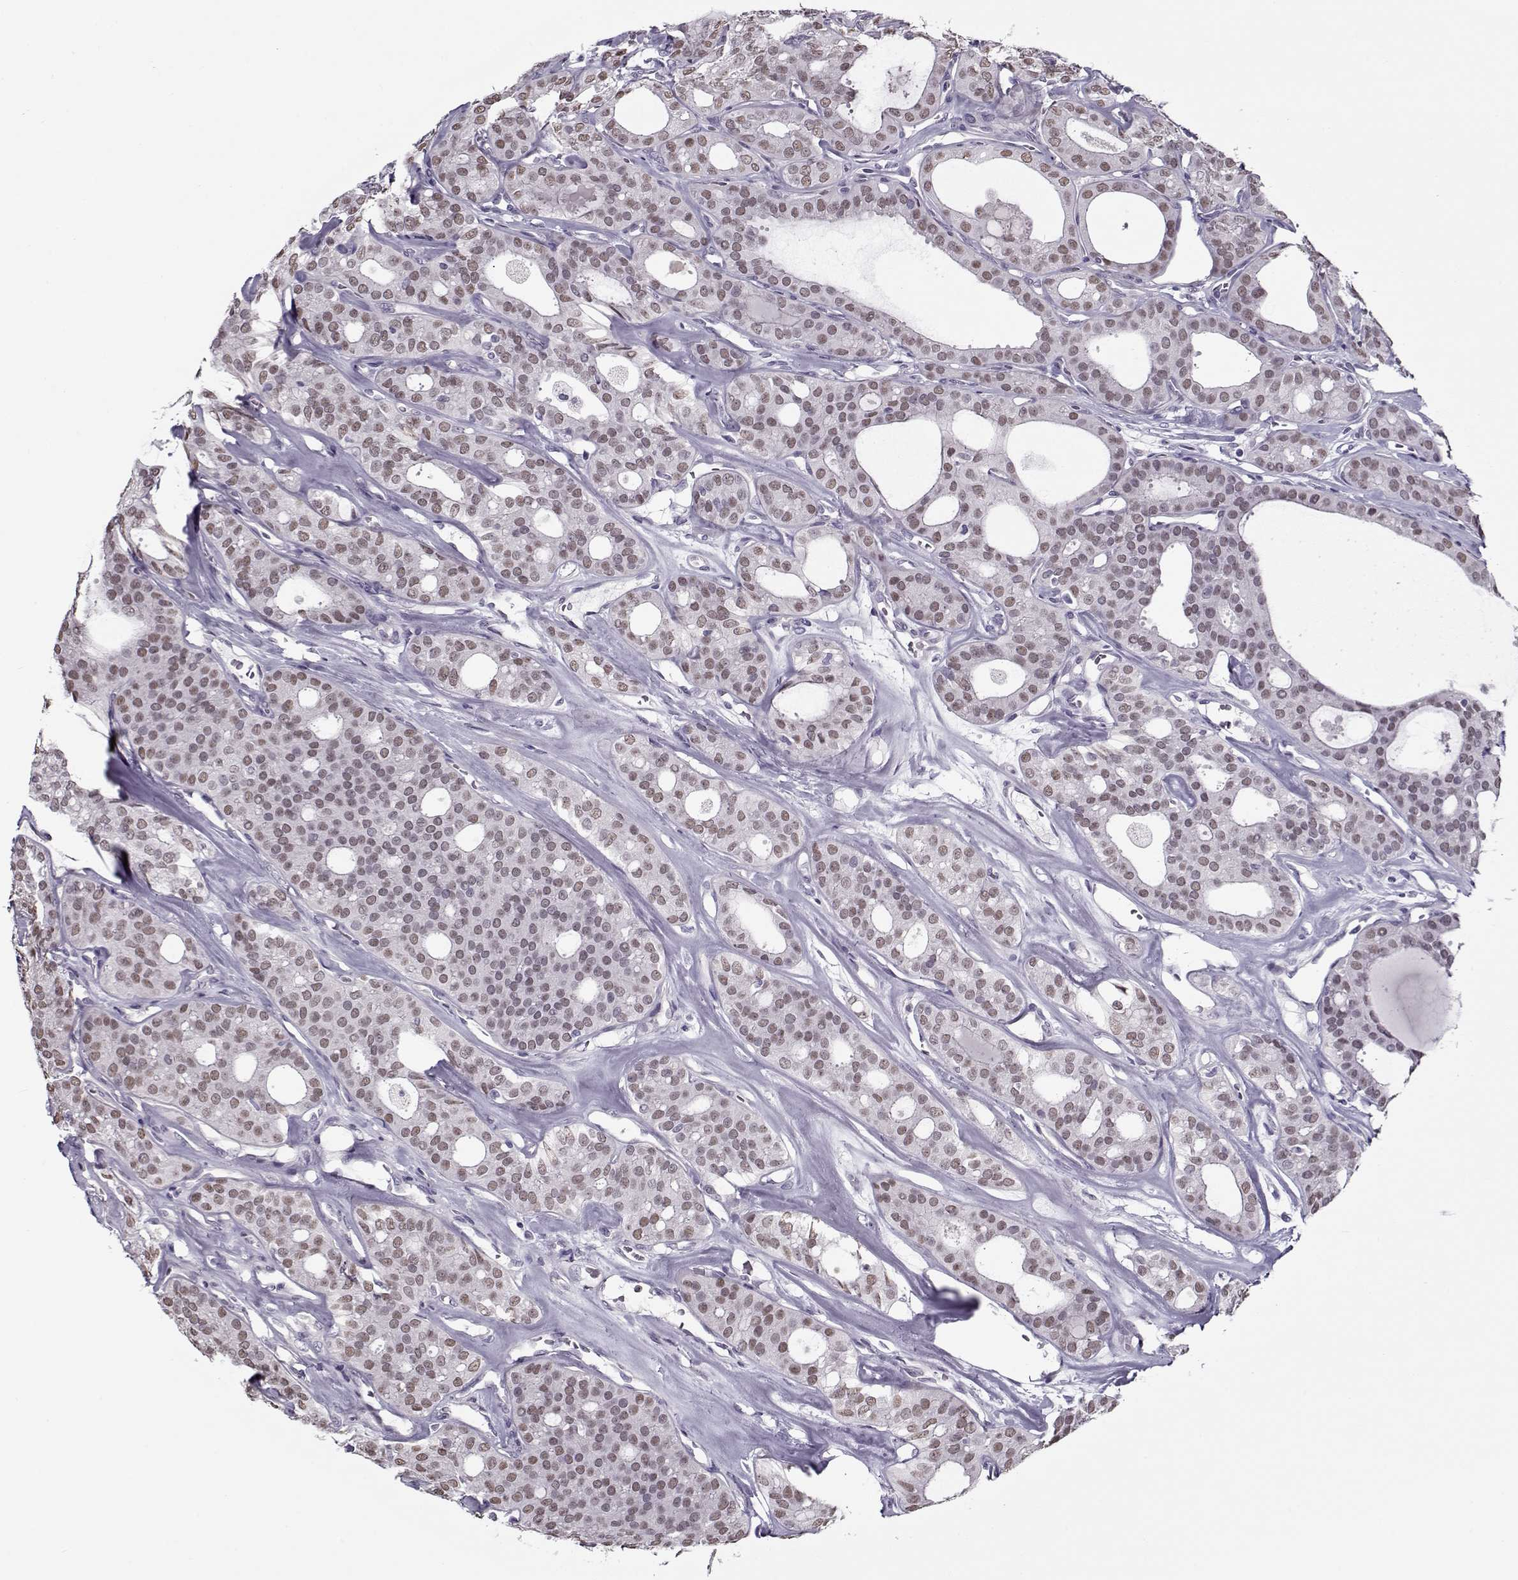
{"staining": {"intensity": "weak", "quantity": "25%-75%", "location": "nuclear"}, "tissue": "thyroid cancer", "cell_type": "Tumor cells", "image_type": "cancer", "snomed": [{"axis": "morphology", "description": "Follicular adenoma carcinoma, NOS"}, {"axis": "topography", "description": "Thyroid gland"}], "caption": "Weak nuclear staining for a protein is identified in approximately 25%-75% of tumor cells of follicular adenoma carcinoma (thyroid) using IHC.", "gene": "CIBAR1", "patient": {"sex": "male", "age": 75}}